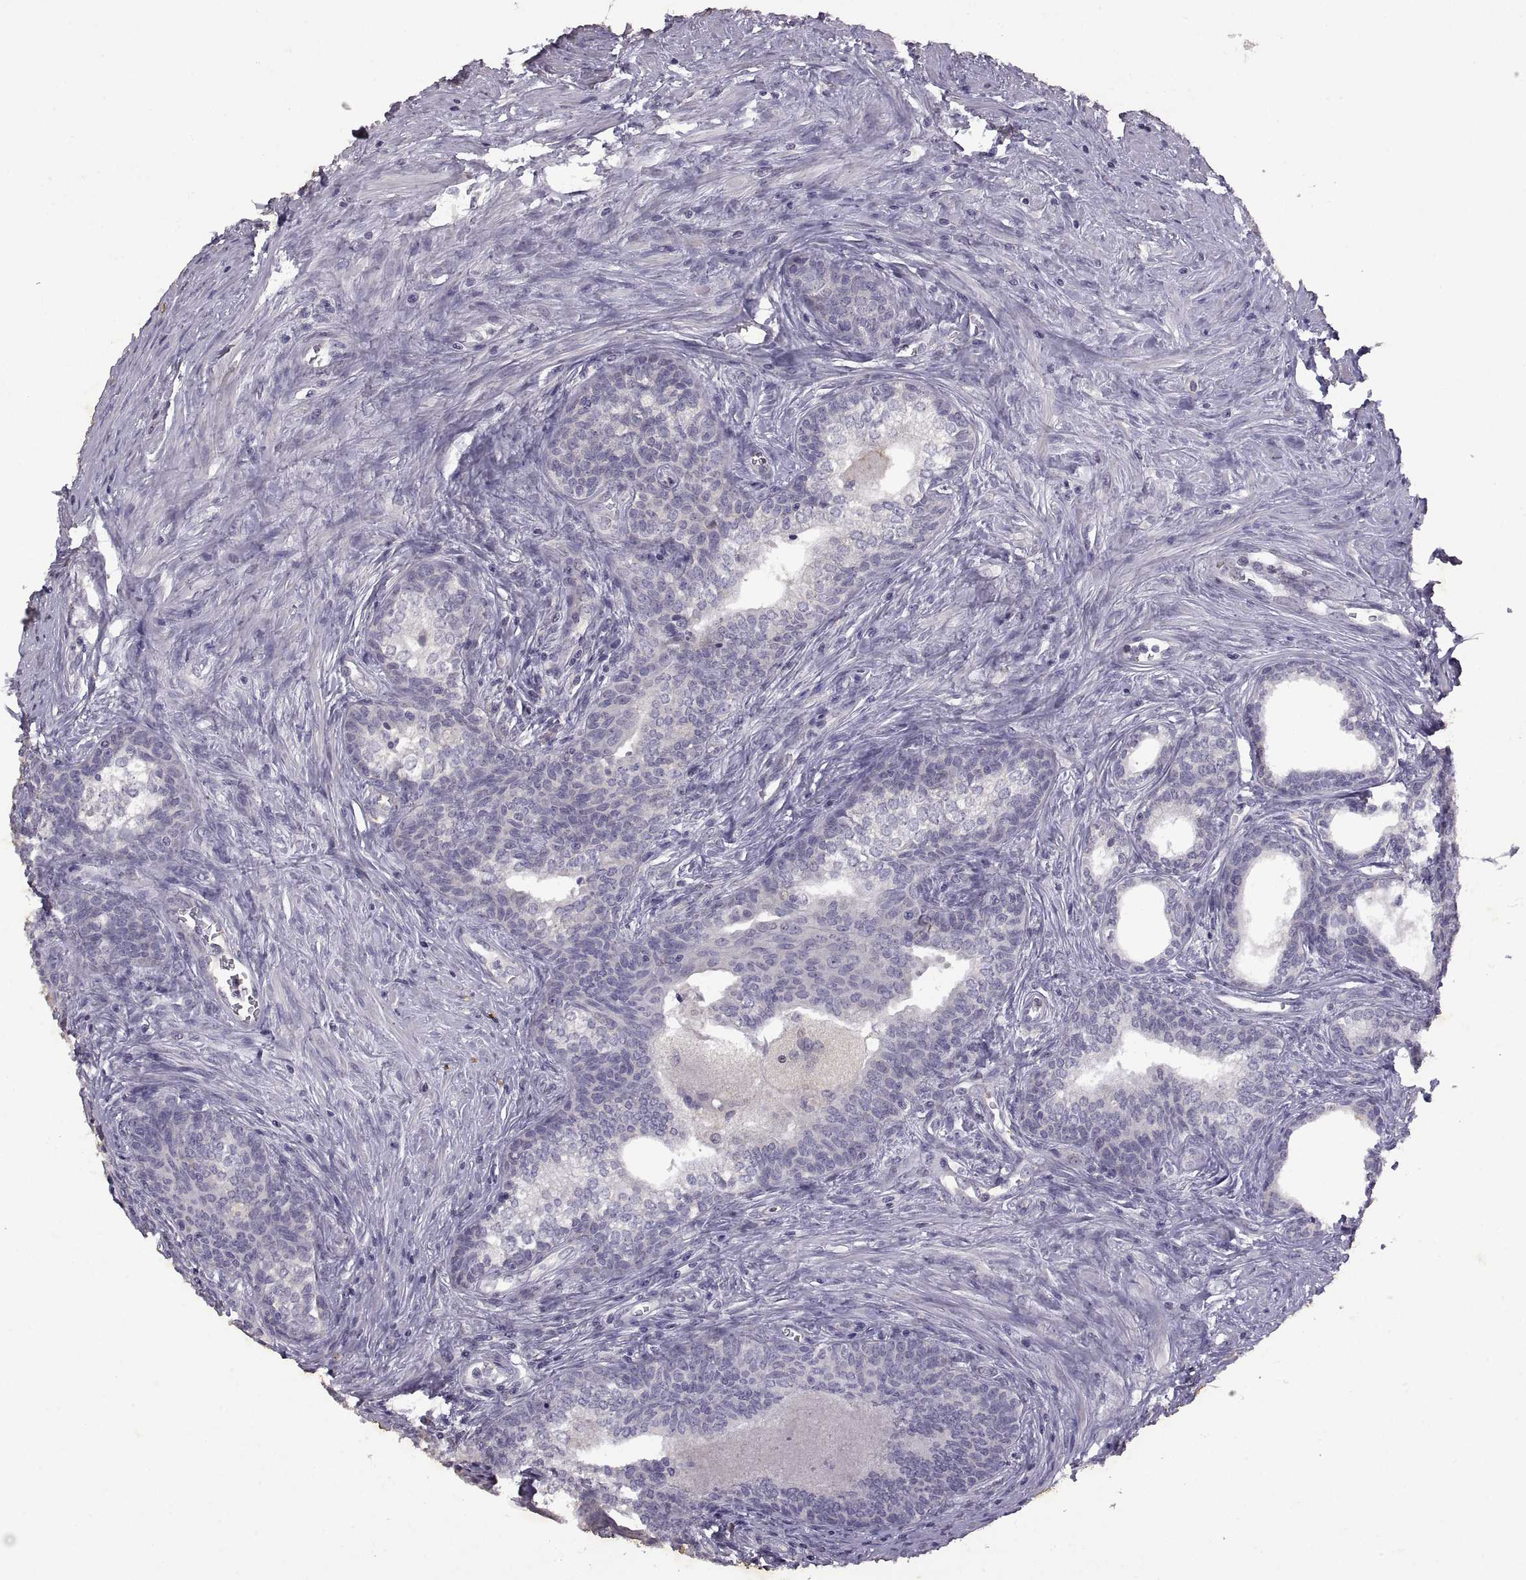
{"staining": {"intensity": "negative", "quantity": "none", "location": "none"}, "tissue": "prostate", "cell_type": "Glandular cells", "image_type": "normal", "snomed": [{"axis": "morphology", "description": "Normal tissue, NOS"}, {"axis": "topography", "description": "Prostate"}], "caption": "Glandular cells are negative for protein expression in normal human prostate.", "gene": "DEFB136", "patient": {"sex": "male", "age": 65}}